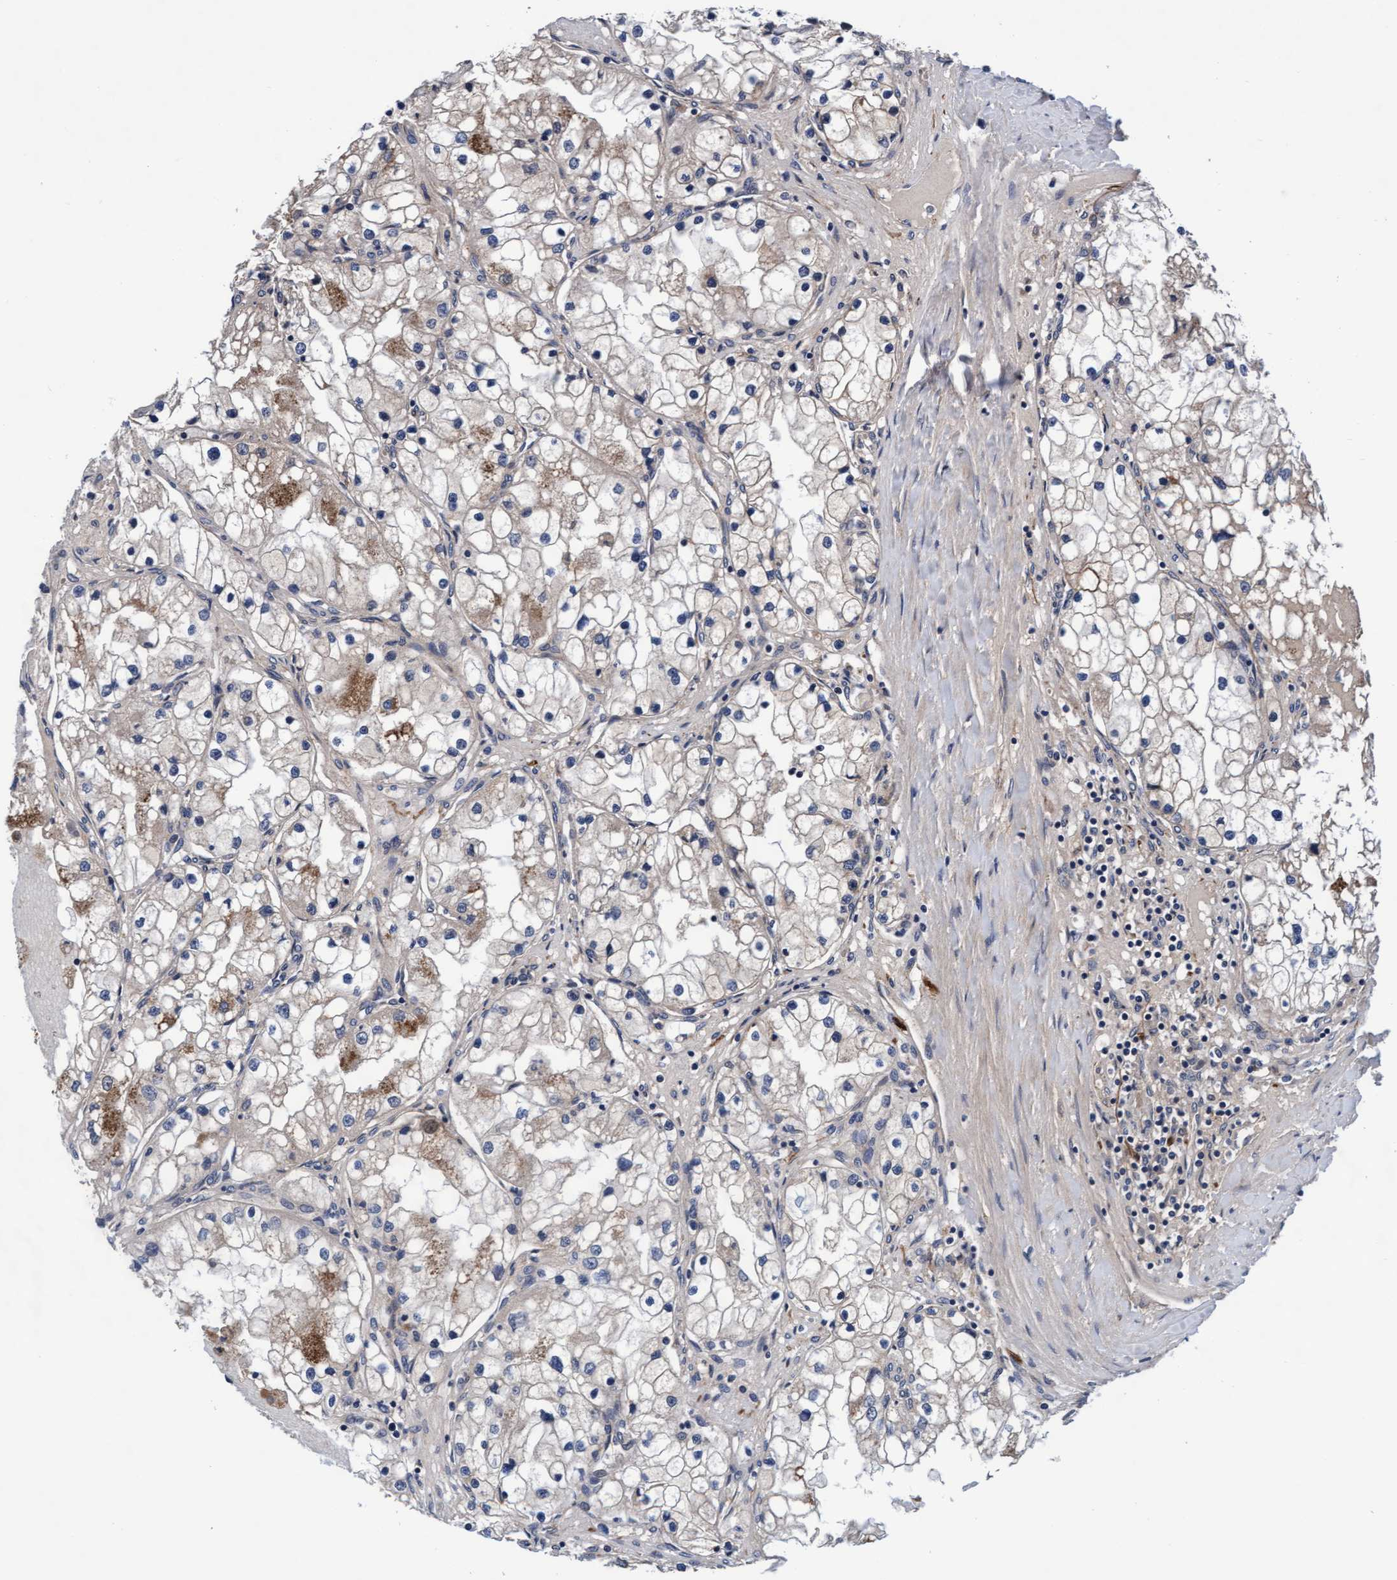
{"staining": {"intensity": "moderate", "quantity": "<25%", "location": "cytoplasmic/membranous"}, "tissue": "renal cancer", "cell_type": "Tumor cells", "image_type": "cancer", "snomed": [{"axis": "morphology", "description": "Adenocarcinoma, NOS"}, {"axis": "topography", "description": "Kidney"}], "caption": "Immunohistochemical staining of renal cancer displays low levels of moderate cytoplasmic/membranous protein positivity in approximately <25% of tumor cells. (DAB IHC with brightfield microscopy, high magnification).", "gene": "EFCAB13", "patient": {"sex": "male", "age": 68}}